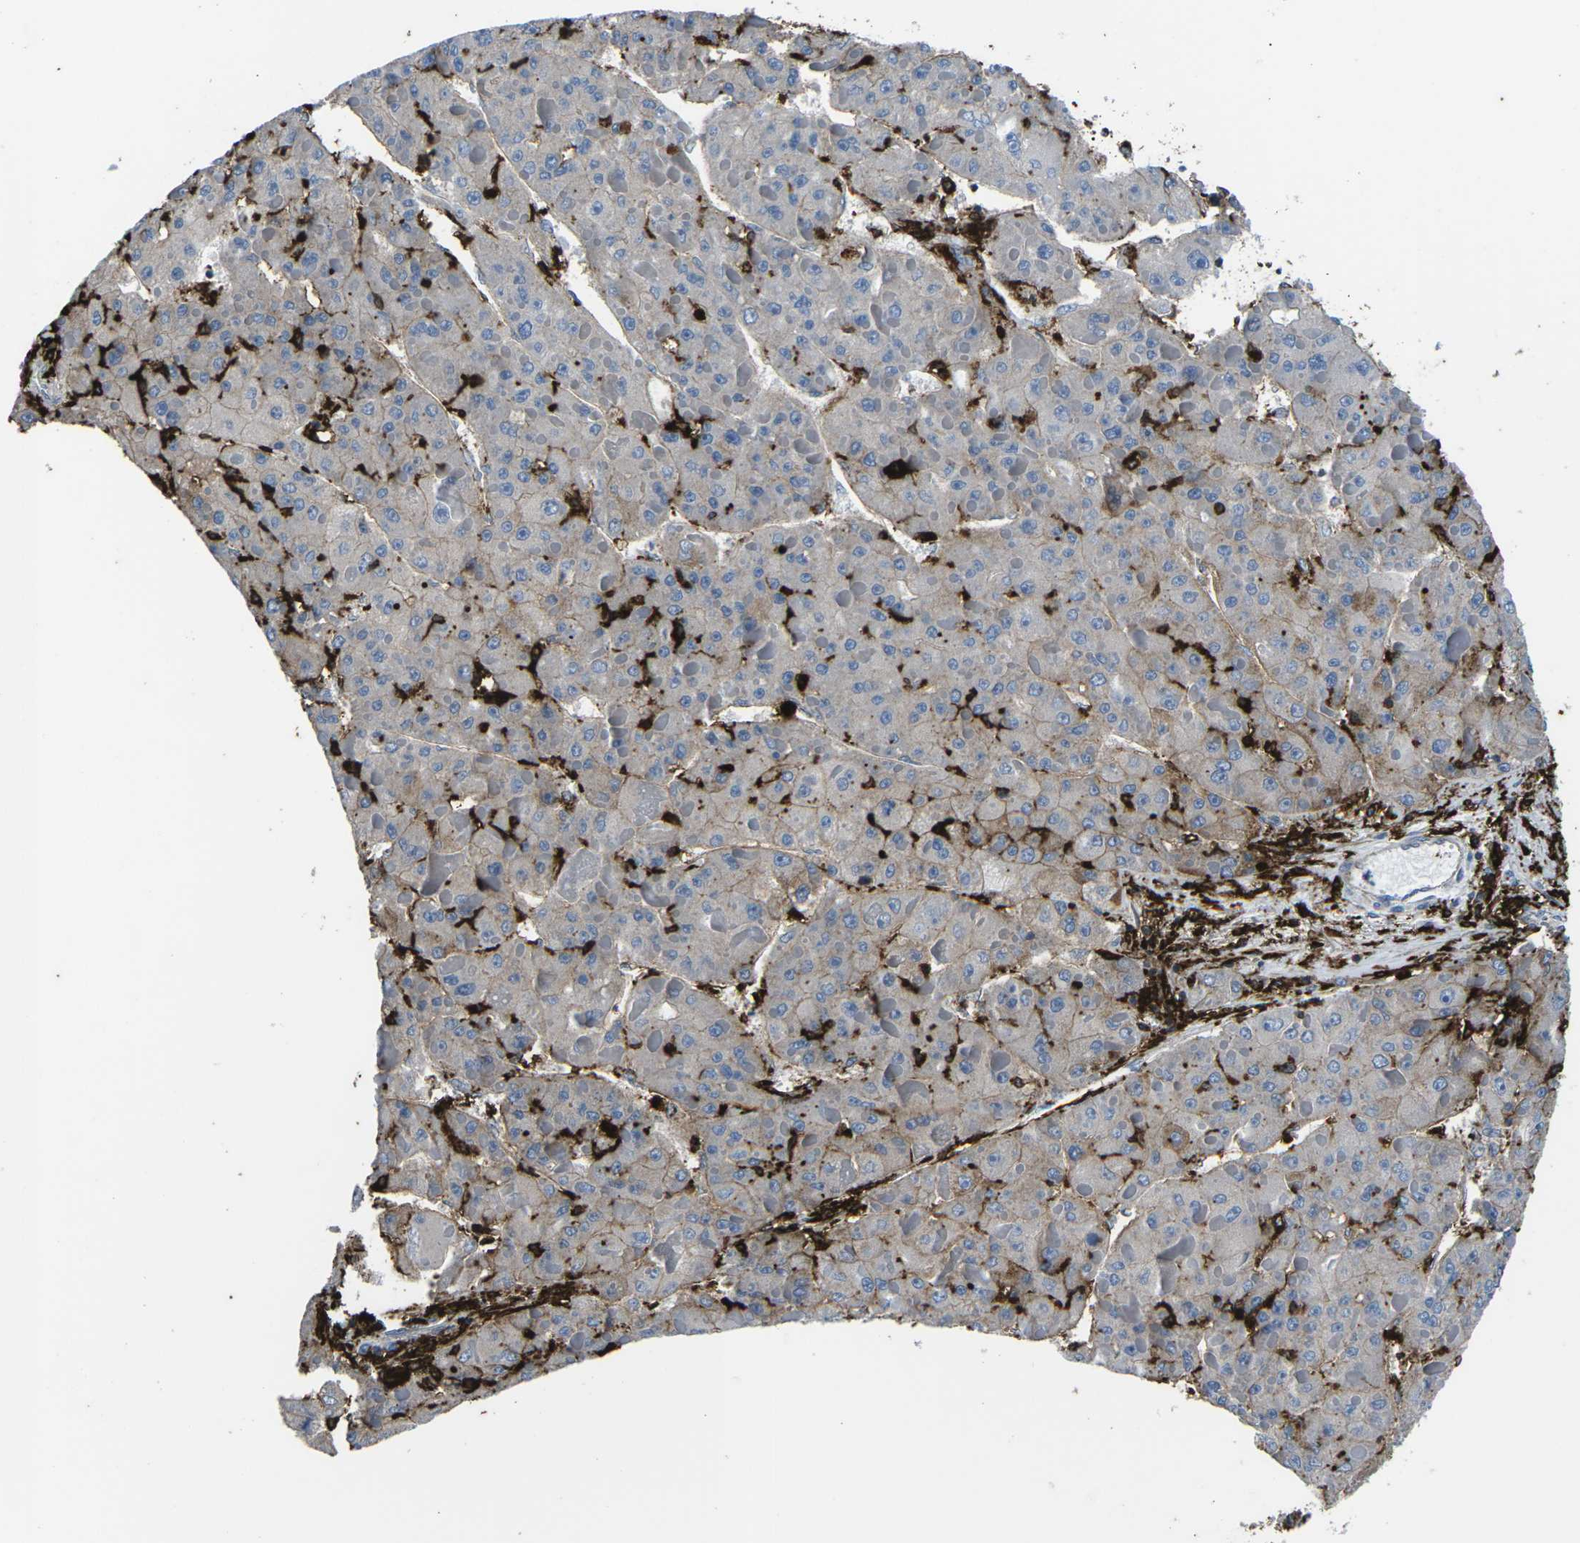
{"staining": {"intensity": "weak", "quantity": "<25%", "location": "cytoplasmic/membranous"}, "tissue": "liver cancer", "cell_type": "Tumor cells", "image_type": "cancer", "snomed": [{"axis": "morphology", "description": "Carcinoma, Hepatocellular, NOS"}, {"axis": "topography", "description": "Liver"}], "caption": "Photomicrograph shows no significant protein positivity in tumor cells of liver hepatocellular carcinoma.", "gene": "PTPN1", "patient": {"sex": "female", "age": 73}}